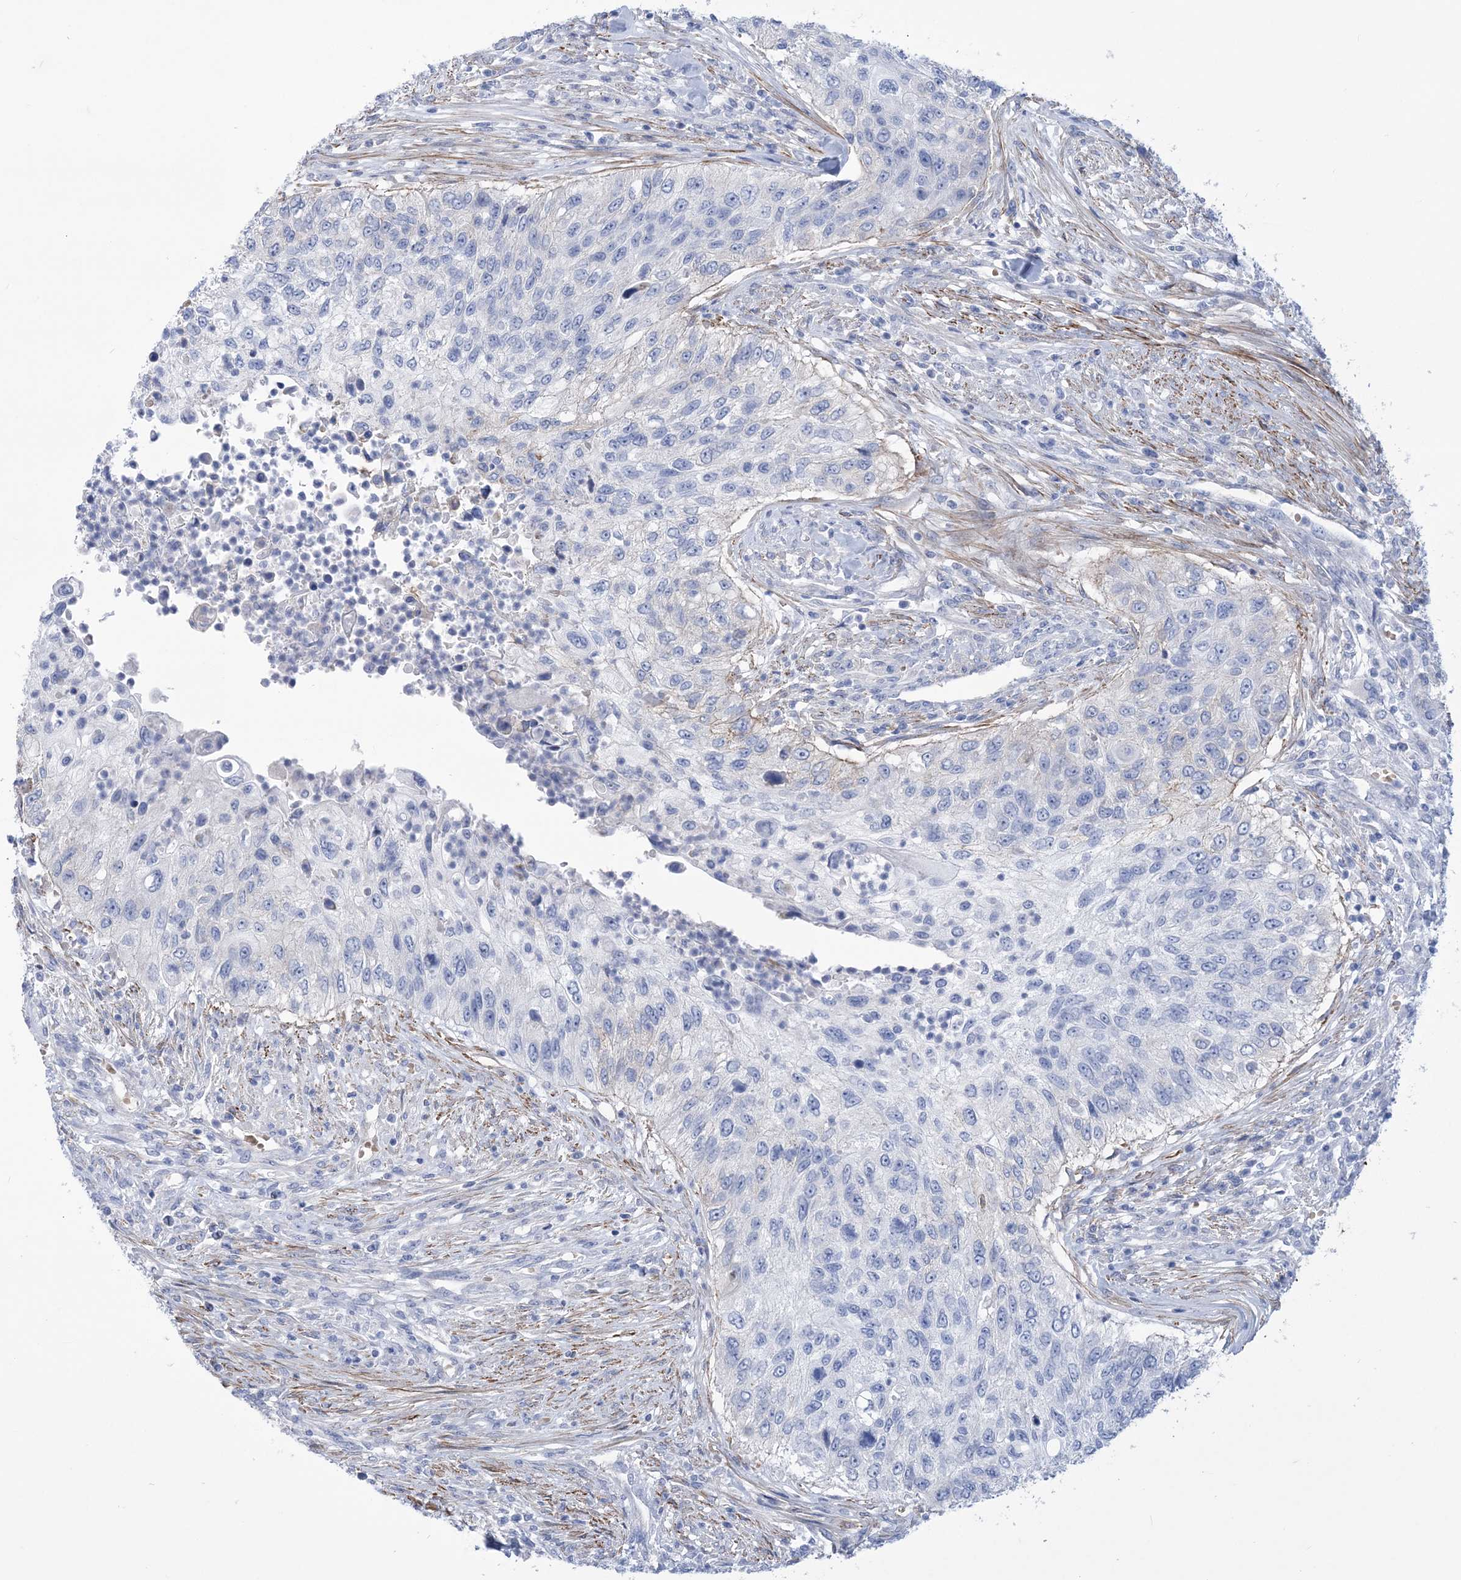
{"staining": {"intensity": "negative", "quantity": "none", "location": "none"}, "tissue": "urothelial cancer", "cell_type": "Tumor cells", "image_type": "cancer", "snomed": [{"axis": "morphology", "description": "Urothelial carcinoma, High grade"}, {"axis": "topography", "description": "Urinary bladder"}], "caption": "IHC of human urothelial cancer displays no positivity in tumor cells.", "gene": "WDR74", "patient": {"sex": "female", "age": 60}}